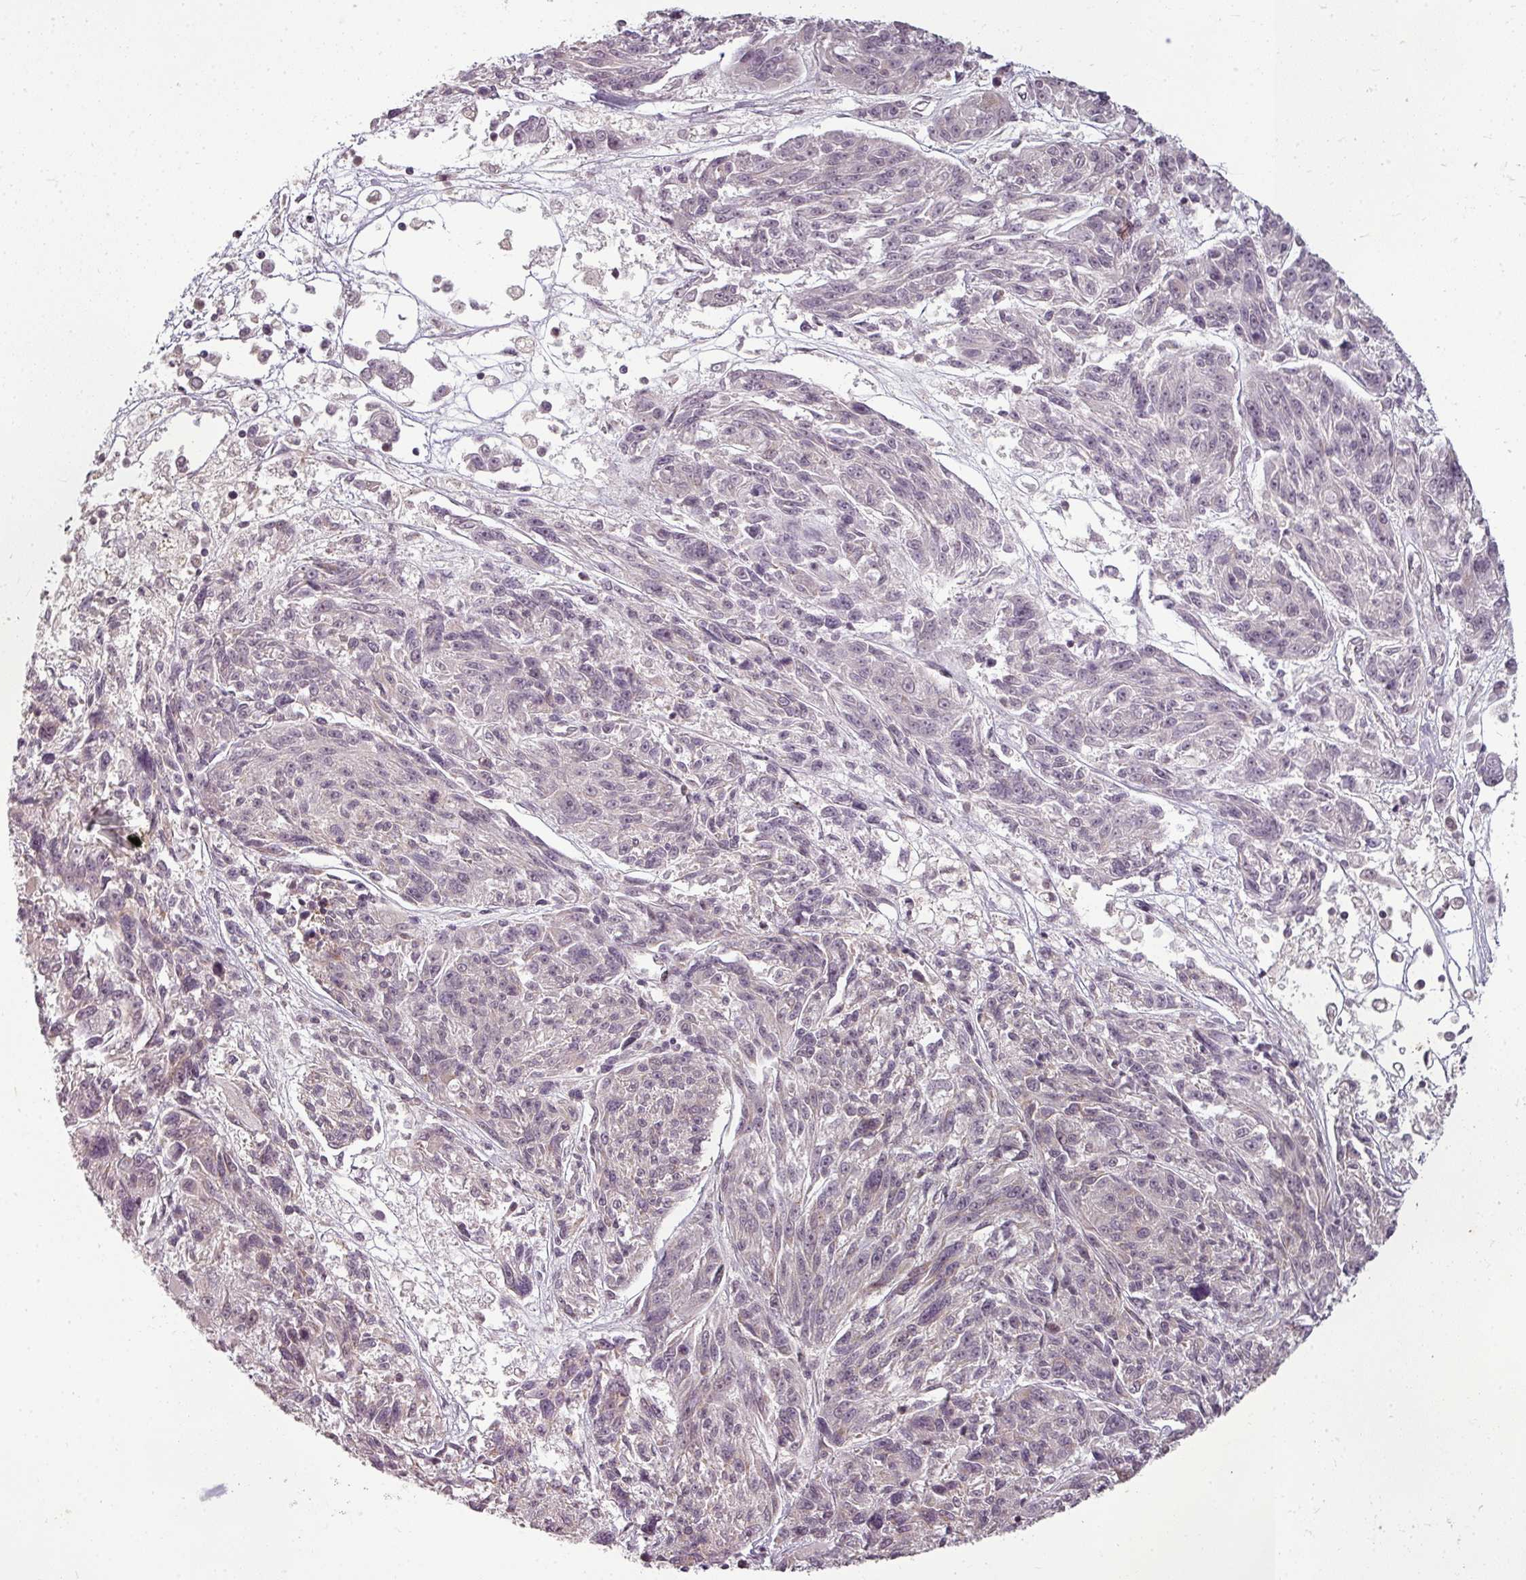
{"staining": {"intensity": "negative", "quantity": "none", "location": "none"}, "tissue": "melanoma", "cell_type": "Tumor cells", "image_type": "cancer", "snomed": [{"axis": "morphology", "description": "Malignant melanoma, NOS"}, {"axis": "topography", "description": "Skin"}], "caption": "IHC of malignant melanoma reveals no expression in tumor cells.", "gene": "CLIC1", "patient": {"sex": "male", "age": 53}}